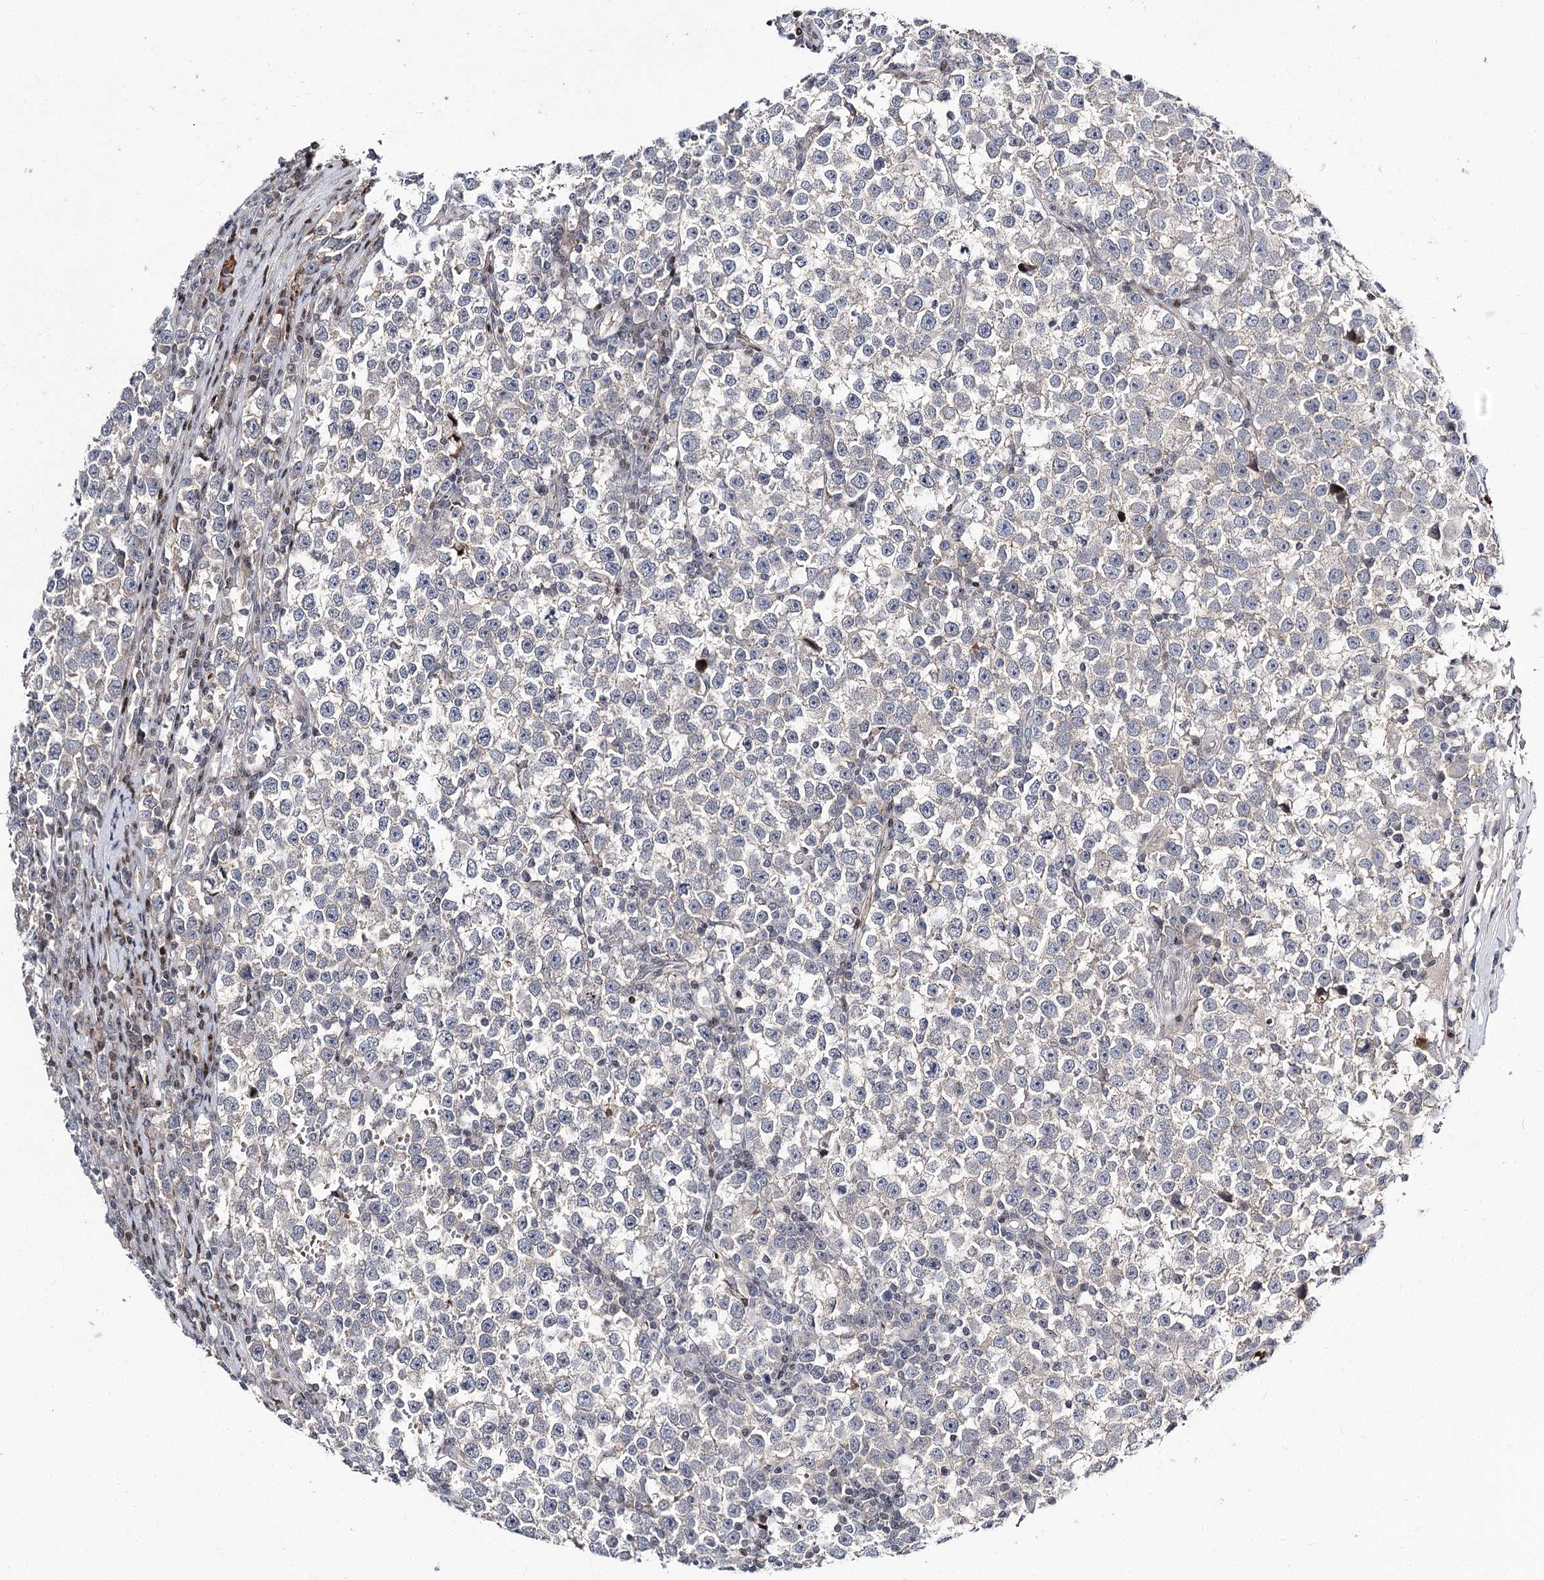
{"staining": {"intensity": "negative", "quantity": "none", "location": "none"}, "tissue": "testis cancer", "cell_type": "Tumor cells", "image_type": "cancer", "snomed": [{"axis": "morphology", "description": "Normal tissue, NOS"}, {"axis": "morphology", "description": "Seminoma, NOS"}, {"axis": "topography", "description": "Testis"}], "caption": "There is no significant expression in tumor cells of testis cancer.", "gene": "ITFG2", "patient": {"sex": "male", "age": 43}}